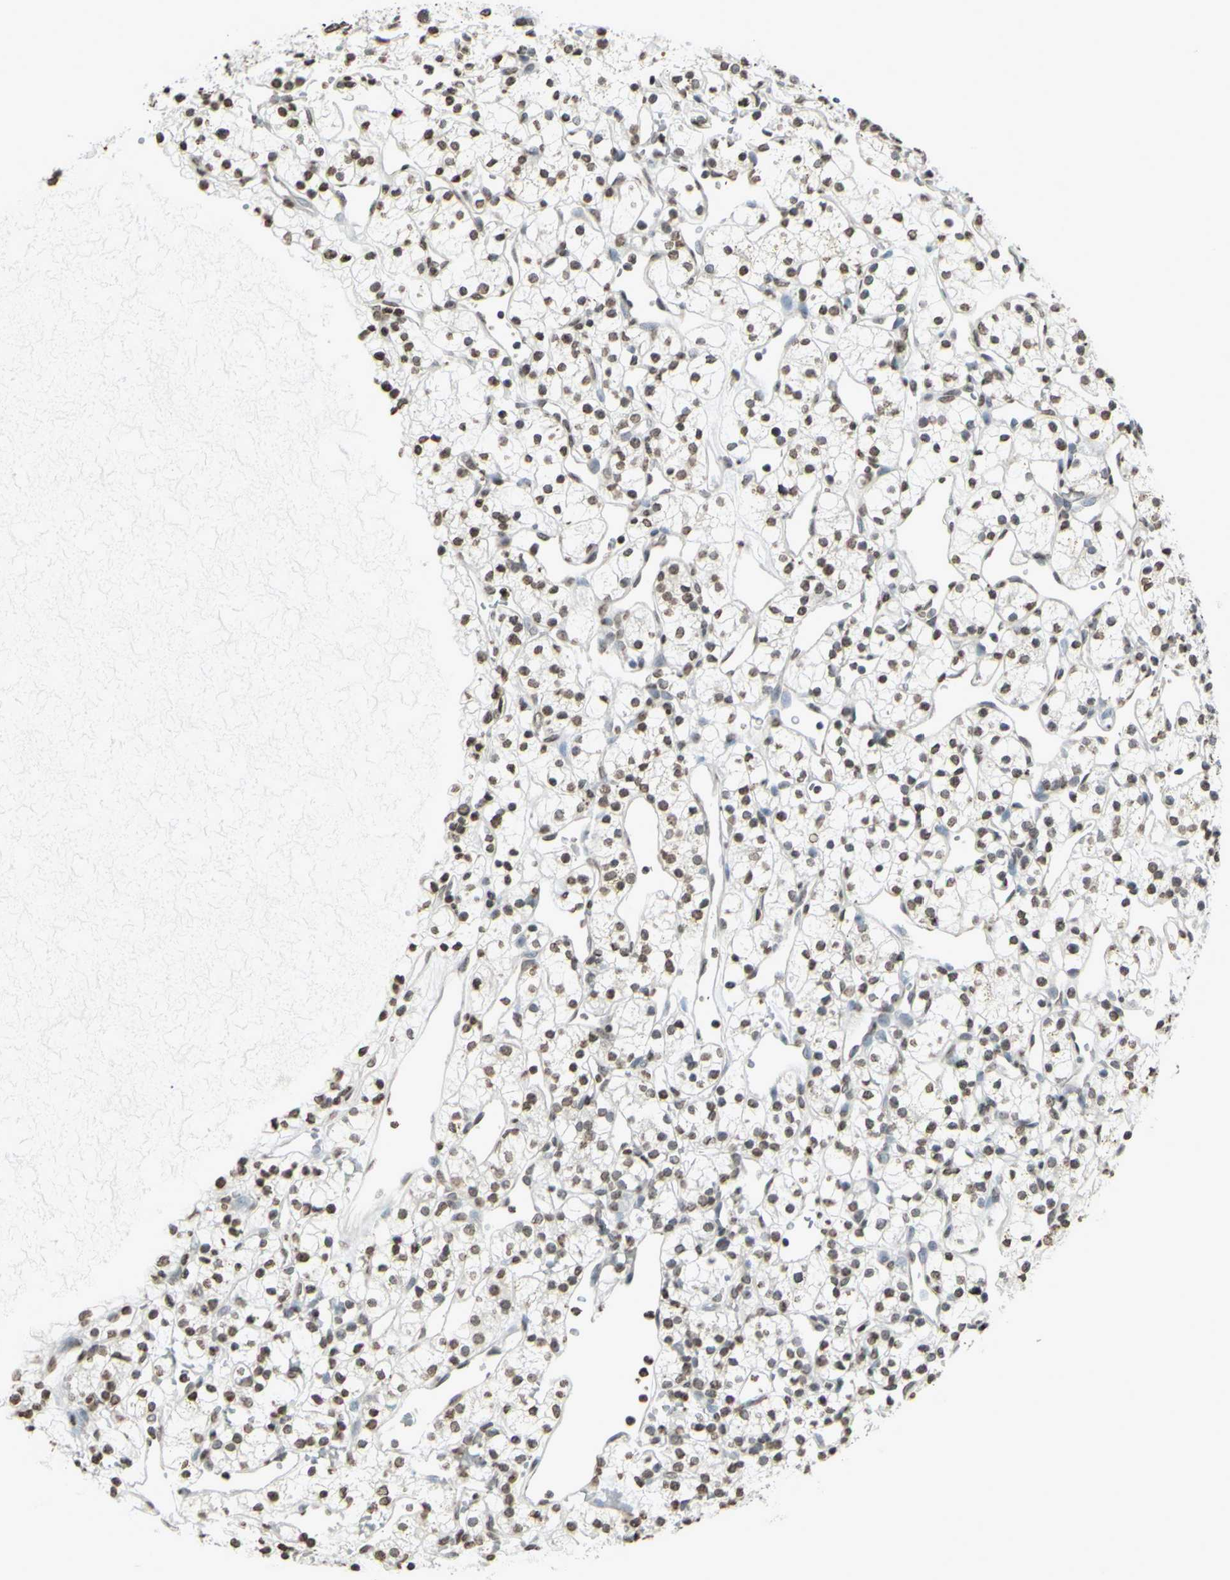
{"staining": {"intensity": "weak", "quantity": "25%-75%", "location": "nuclear"}, "tissue": "renal cancer", "cell_type": "Tumor cells", "image_type": "cancer", "snomed": [{"axis": "morphology", "description": "Adenocarcinoma, NOS"}, {"axis": "topography", "description": "Kidney"}], "caption": "Immunohistochemical staining of human renal cancer (adenocarcinoma) reveals low levels of weak nuclear positivity in about 25%-75% of tumor cells. The staining is performed using DAB brown chromogen to label protein expression. The nuclei are counter-stained blue using hematoxylin.", "gene": "CD79B", "patient": {"sex": "female", "age": 60}}